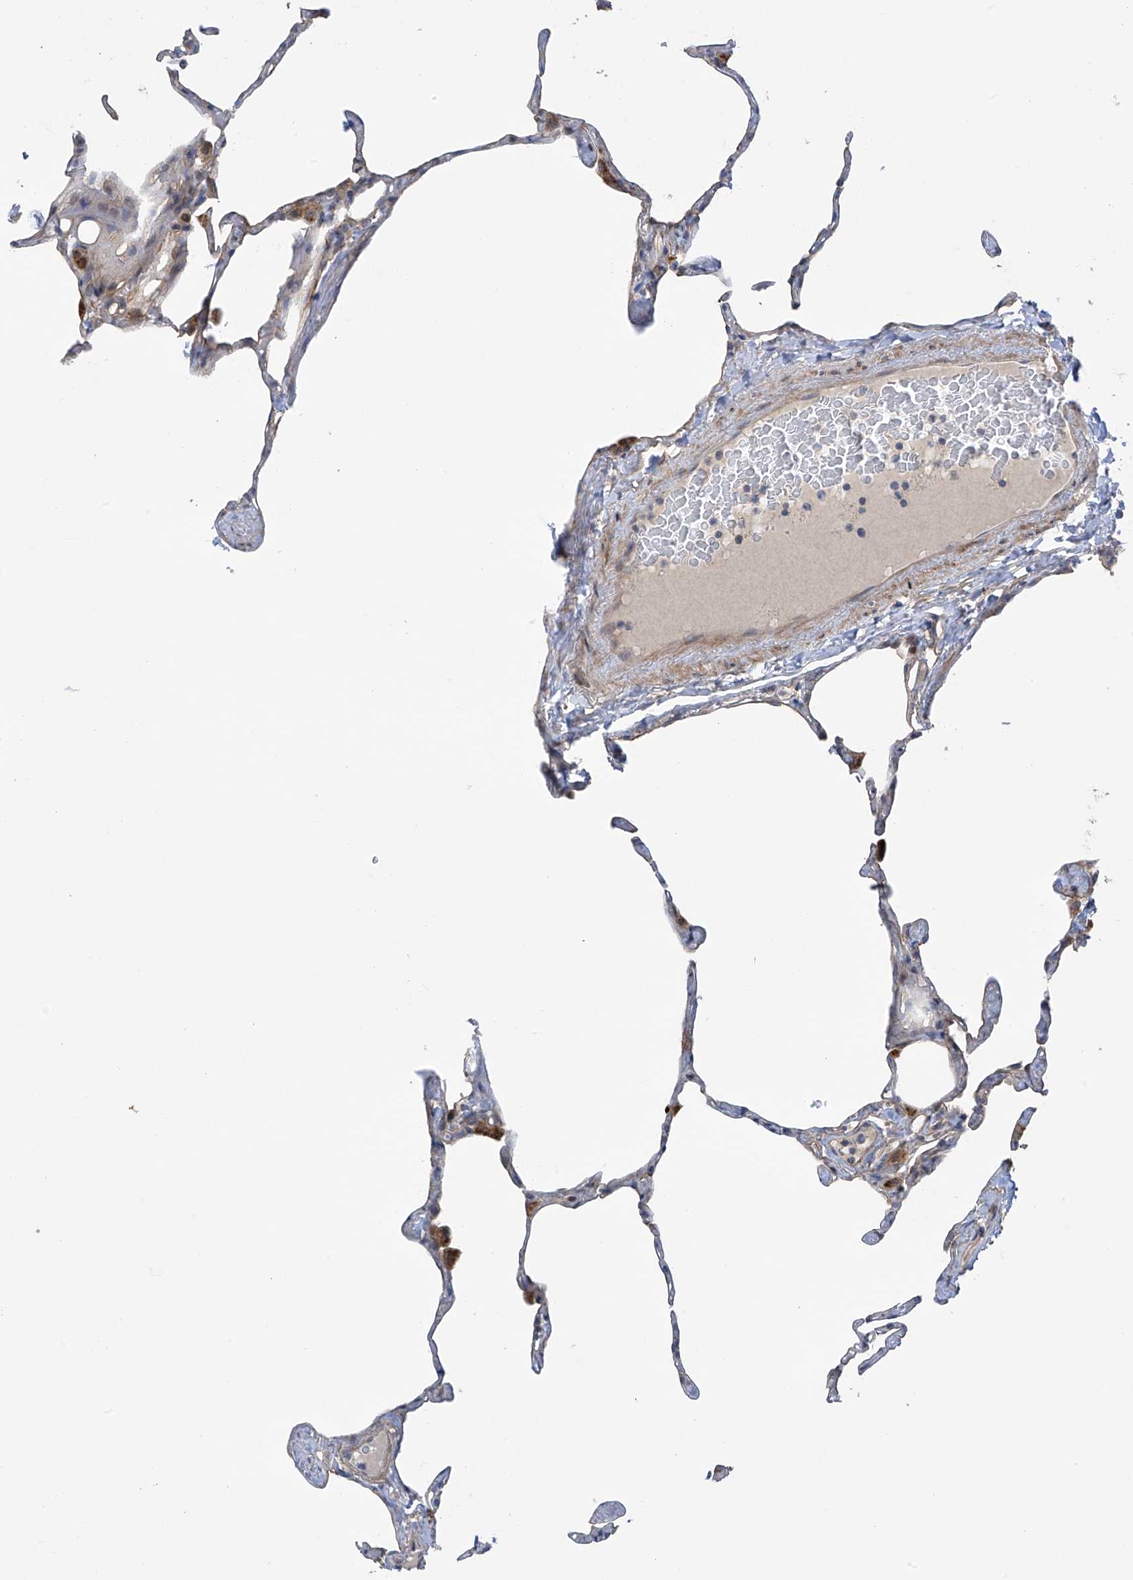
{"staining": {"intensity": "negative", "quantity": "none", "location": "none"}, "tissue": "lung", "cell_type": "Alveolar cells", "image_type": "normal", "snomed": [{"axis": "morphology", "description": "Normal tissue, NOS"}, {"axis": "topography", "description": "Lung"}], "caption": "Human lung stained for a protein using IHC displays no positivity in alveolar cells.", "gene": "ZNF641", "patient": {"sex": "male", "age": 65}}